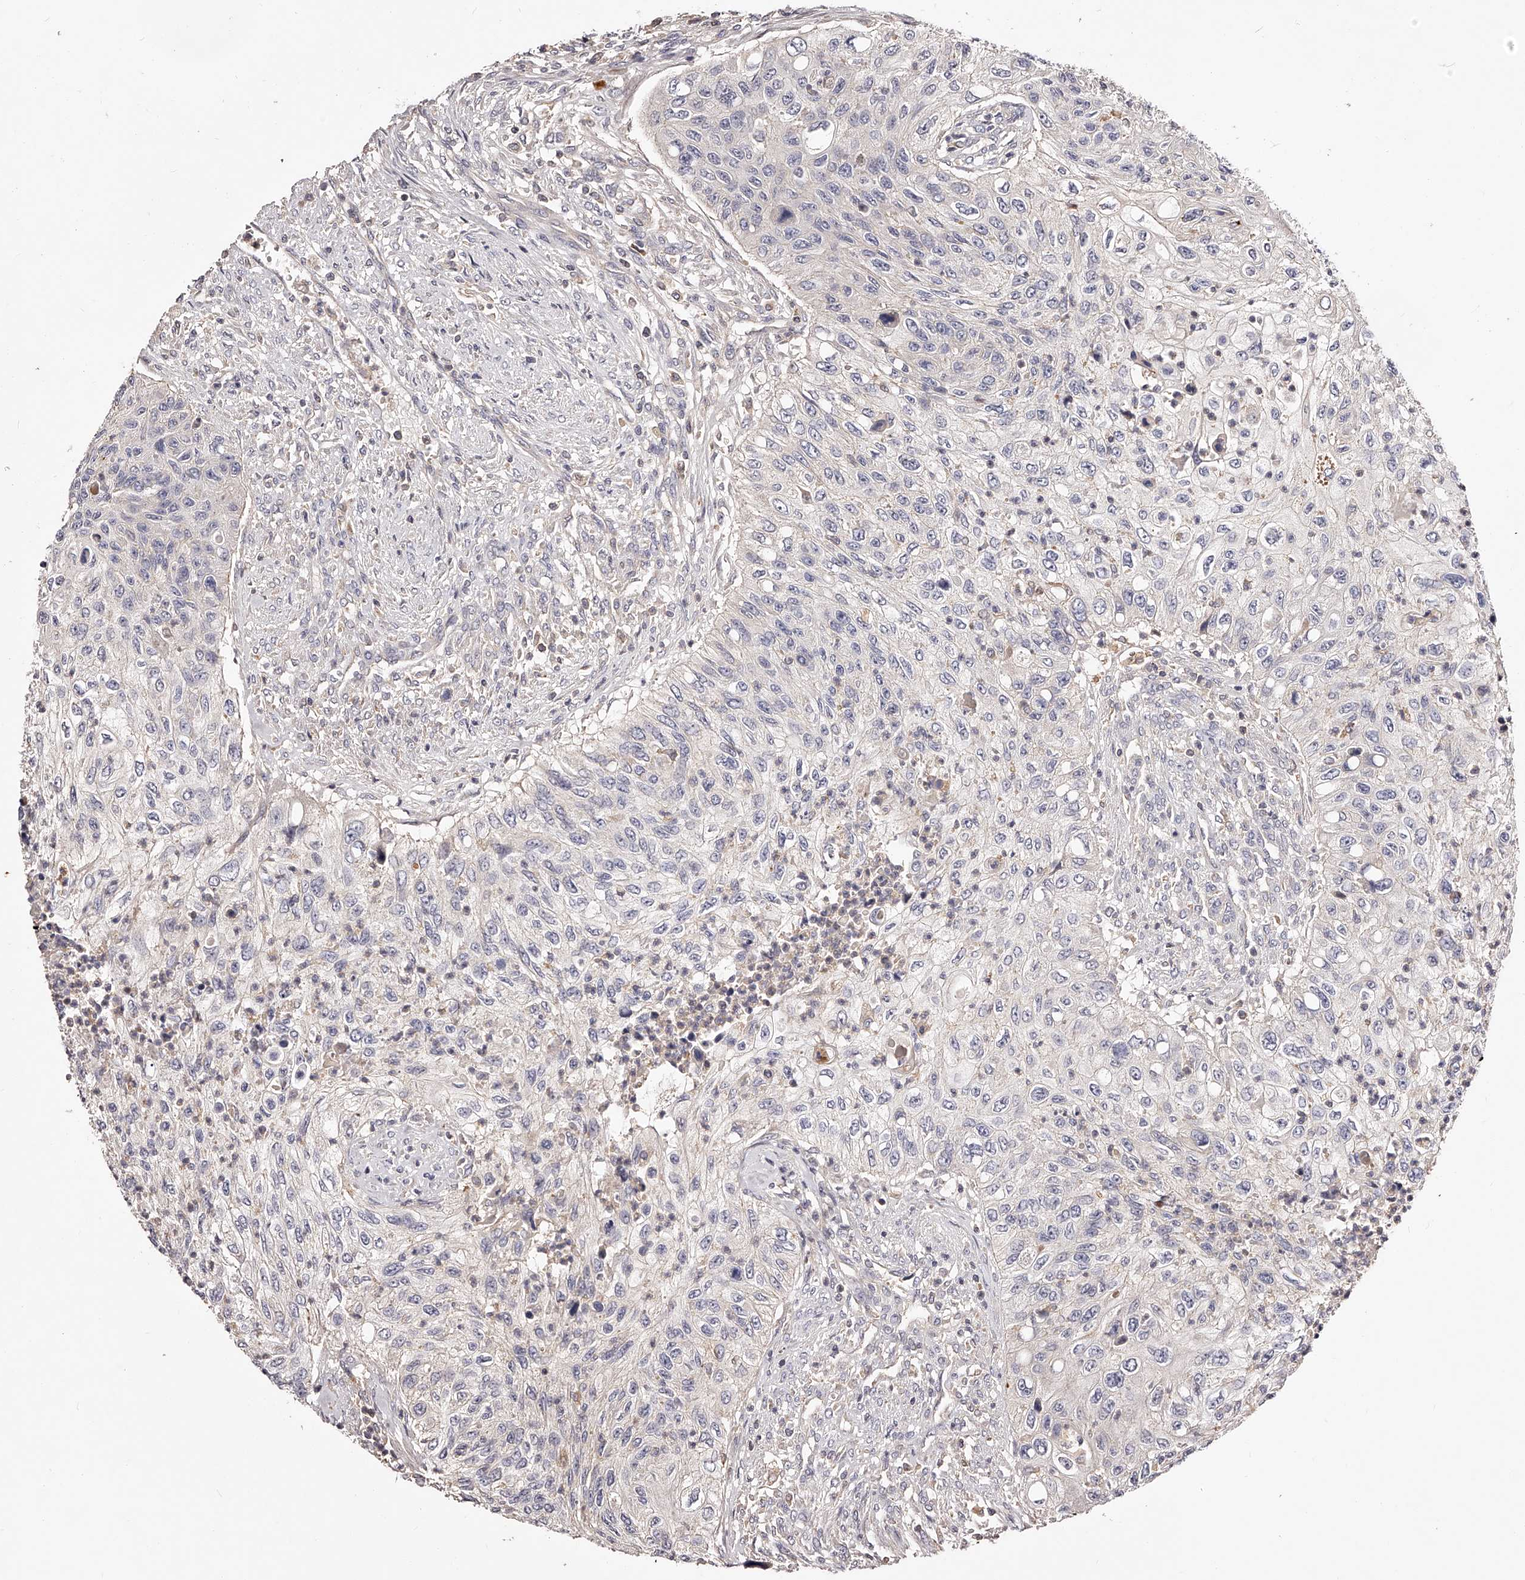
{"staining": {"intensity": "negative", "quantity": "none", "location": "none"}, "tissue": "urothelial cancer", "cell_type": "Tumor cells", "image_type": "cancer", "snomed": [{"axis": "morphology", "description": "Urothelial carcinoma, High grade"}, {"axis": "topography", "description": "Urinary bladder"}], "caption": "The histopathology image reveals no significant staining in tumor cells of high-grade urothelial carcinoma. (DAB (3,3'-diaminobenzidine) immunohistochemistry (IHC), high magnification).", "gene": "PHACTR1", "patient": {"sex": "female", "age": 60}}